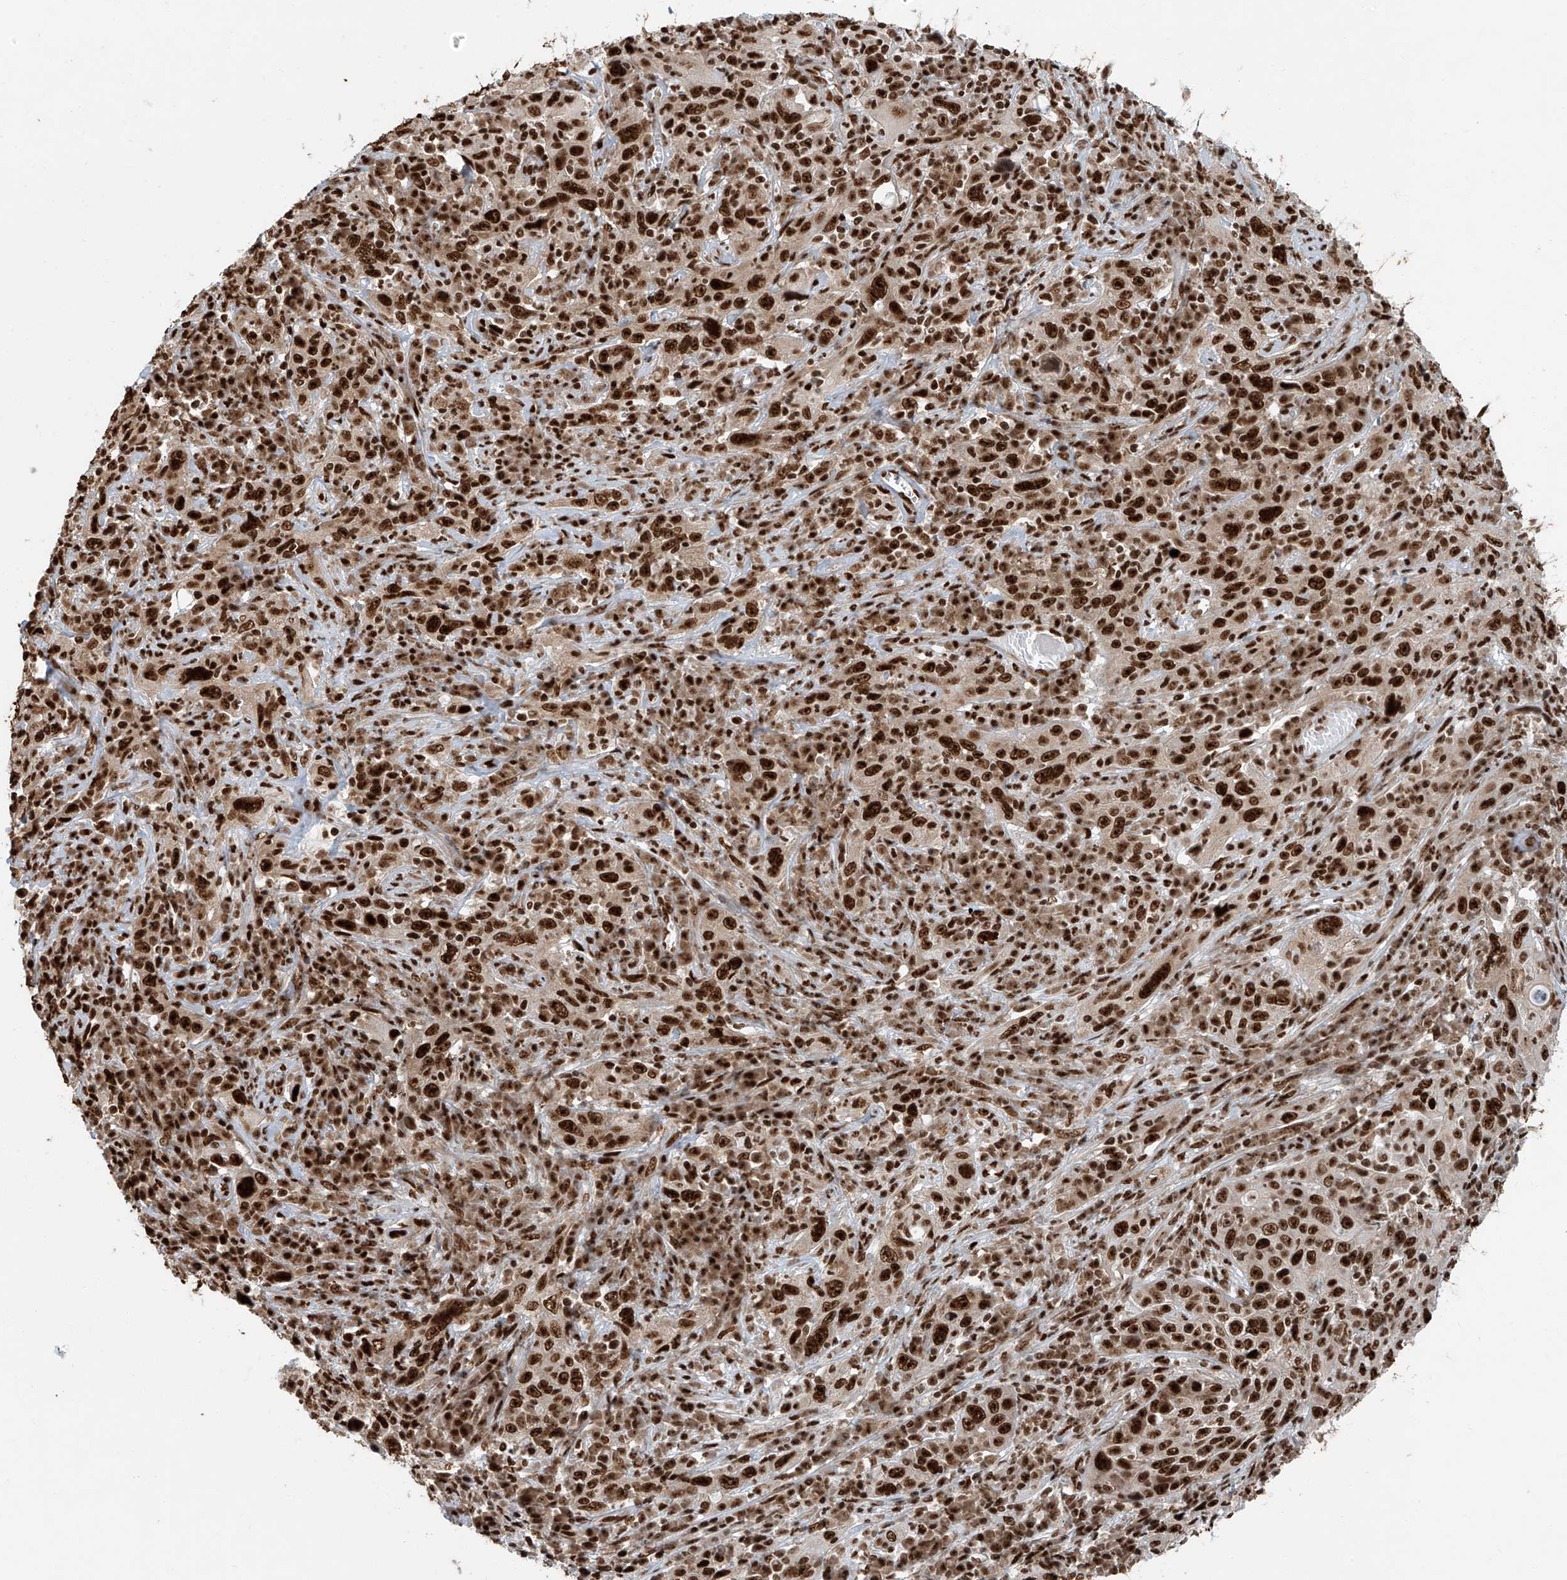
{"staining": {"intensity": "strong", "quantity": ">75%", "location": "nuclear"}, "tissue": "cervical cancer", "cell_type": "Tumor cells", "image_type": "cancer", "snomed": [{"axis": "morphology", "description": "Squamous cell carcinoma, NOS"}, {"axis": "topography", "description": "Cervix"}], "caption": "Protein expression analysis of cervical cancer (squamous cell carcinoma) shows strong nuclear positivity in about >75% of tumor cells. (Brightfield microscopy of DAB IHC at high magnification).", "gene": "FAM193B", "patient": {"sex": "female", "age": 46}}